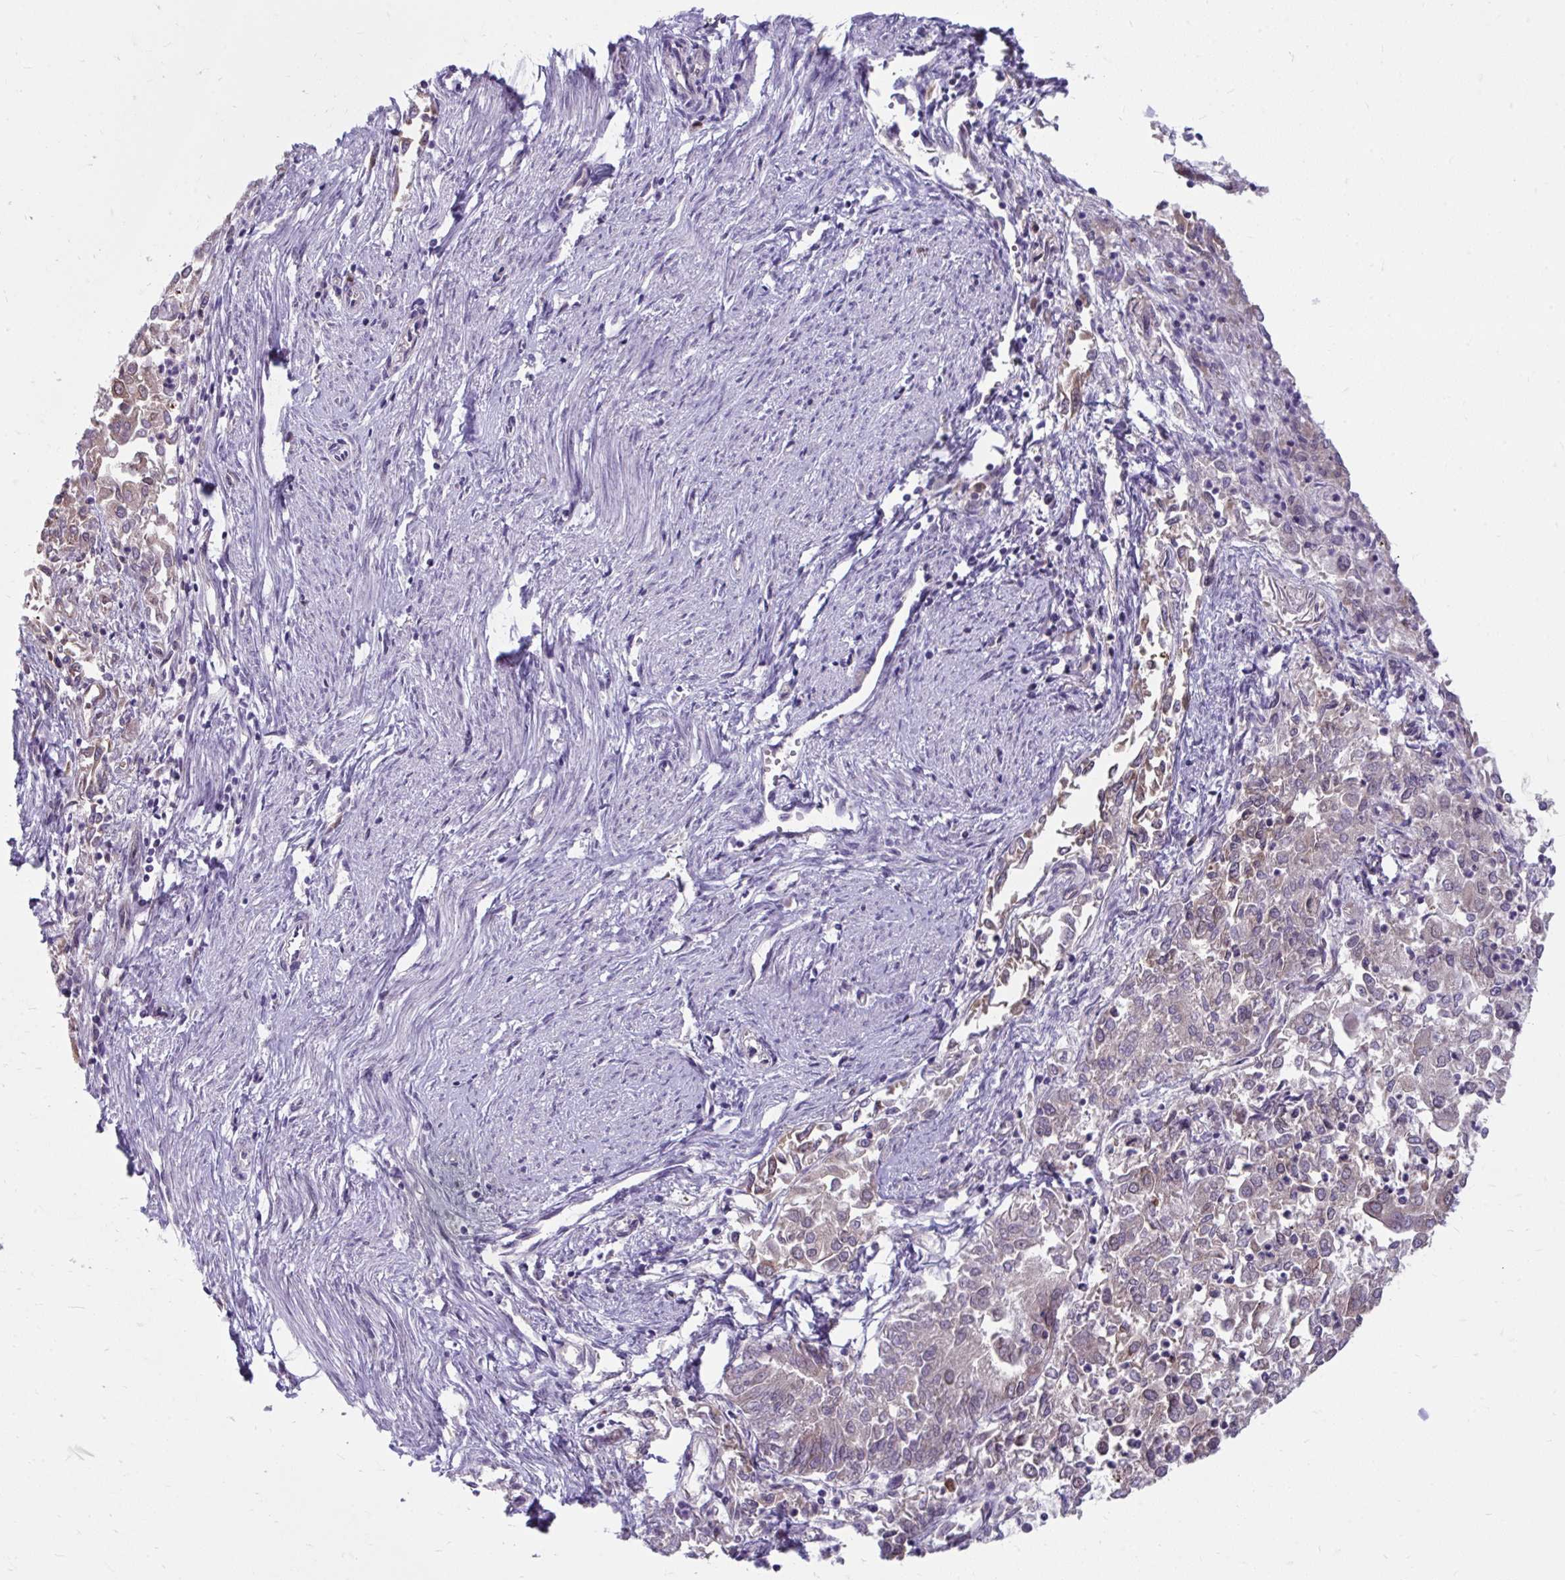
{"staining": {"intensity": "weak", "quantity": "<25%", "location": "cytoplasmic/membranous"}, "tissue": "endometrial cancer", "cell_type": "Tumor cells", "image_type": "cancer", "snomed": [{"axis": "morphology", "description": "Adenocarcinoma, NOS"}, {"axis": "topography", "description": "Endometrium"}], "caption": "Endometrial cancer (adenocarcinoma) was stained to show a protein in brown. There is no significant expression in tumor cells.", "gene": "SELENON", "patient": {"sex": "female", "age": 57}}